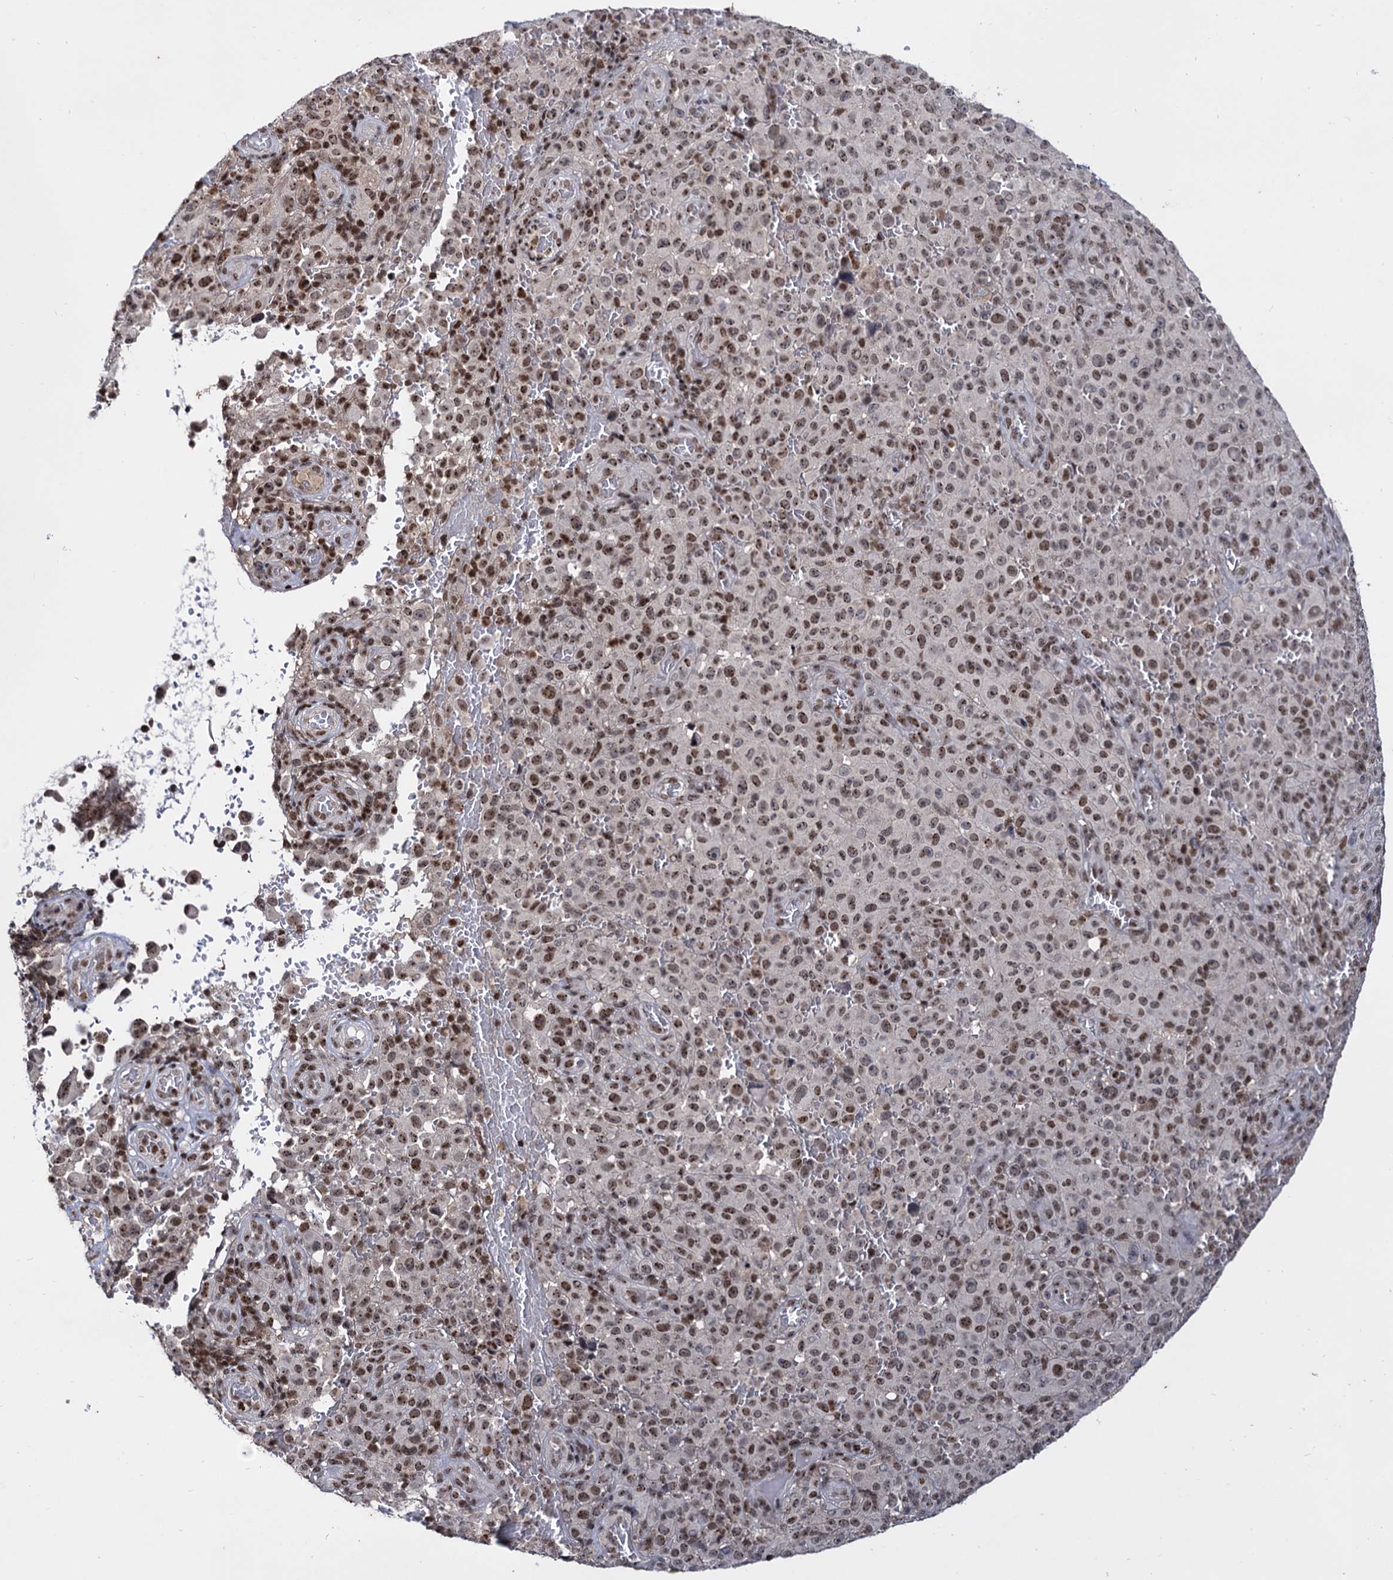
{"staining": {"intensity": "moderate", "quantity": ">75%", "location": "nuclear"}, "tissue": "melanoma", "cell_type": "Tumor cells", "image_type": "cancer", "snomed": [{"axis": "morphology", "description": "Malignant melanoma, NOS"}, {"axis": "topography", "description": "Skin"}], "caption": "The immunohistochemical stain labels moderate nuclear positivity in tumor cells of malignant melanoma tissue.", "gene": "SMCHD1", "patient": {"sex": "female", "age": 82}}